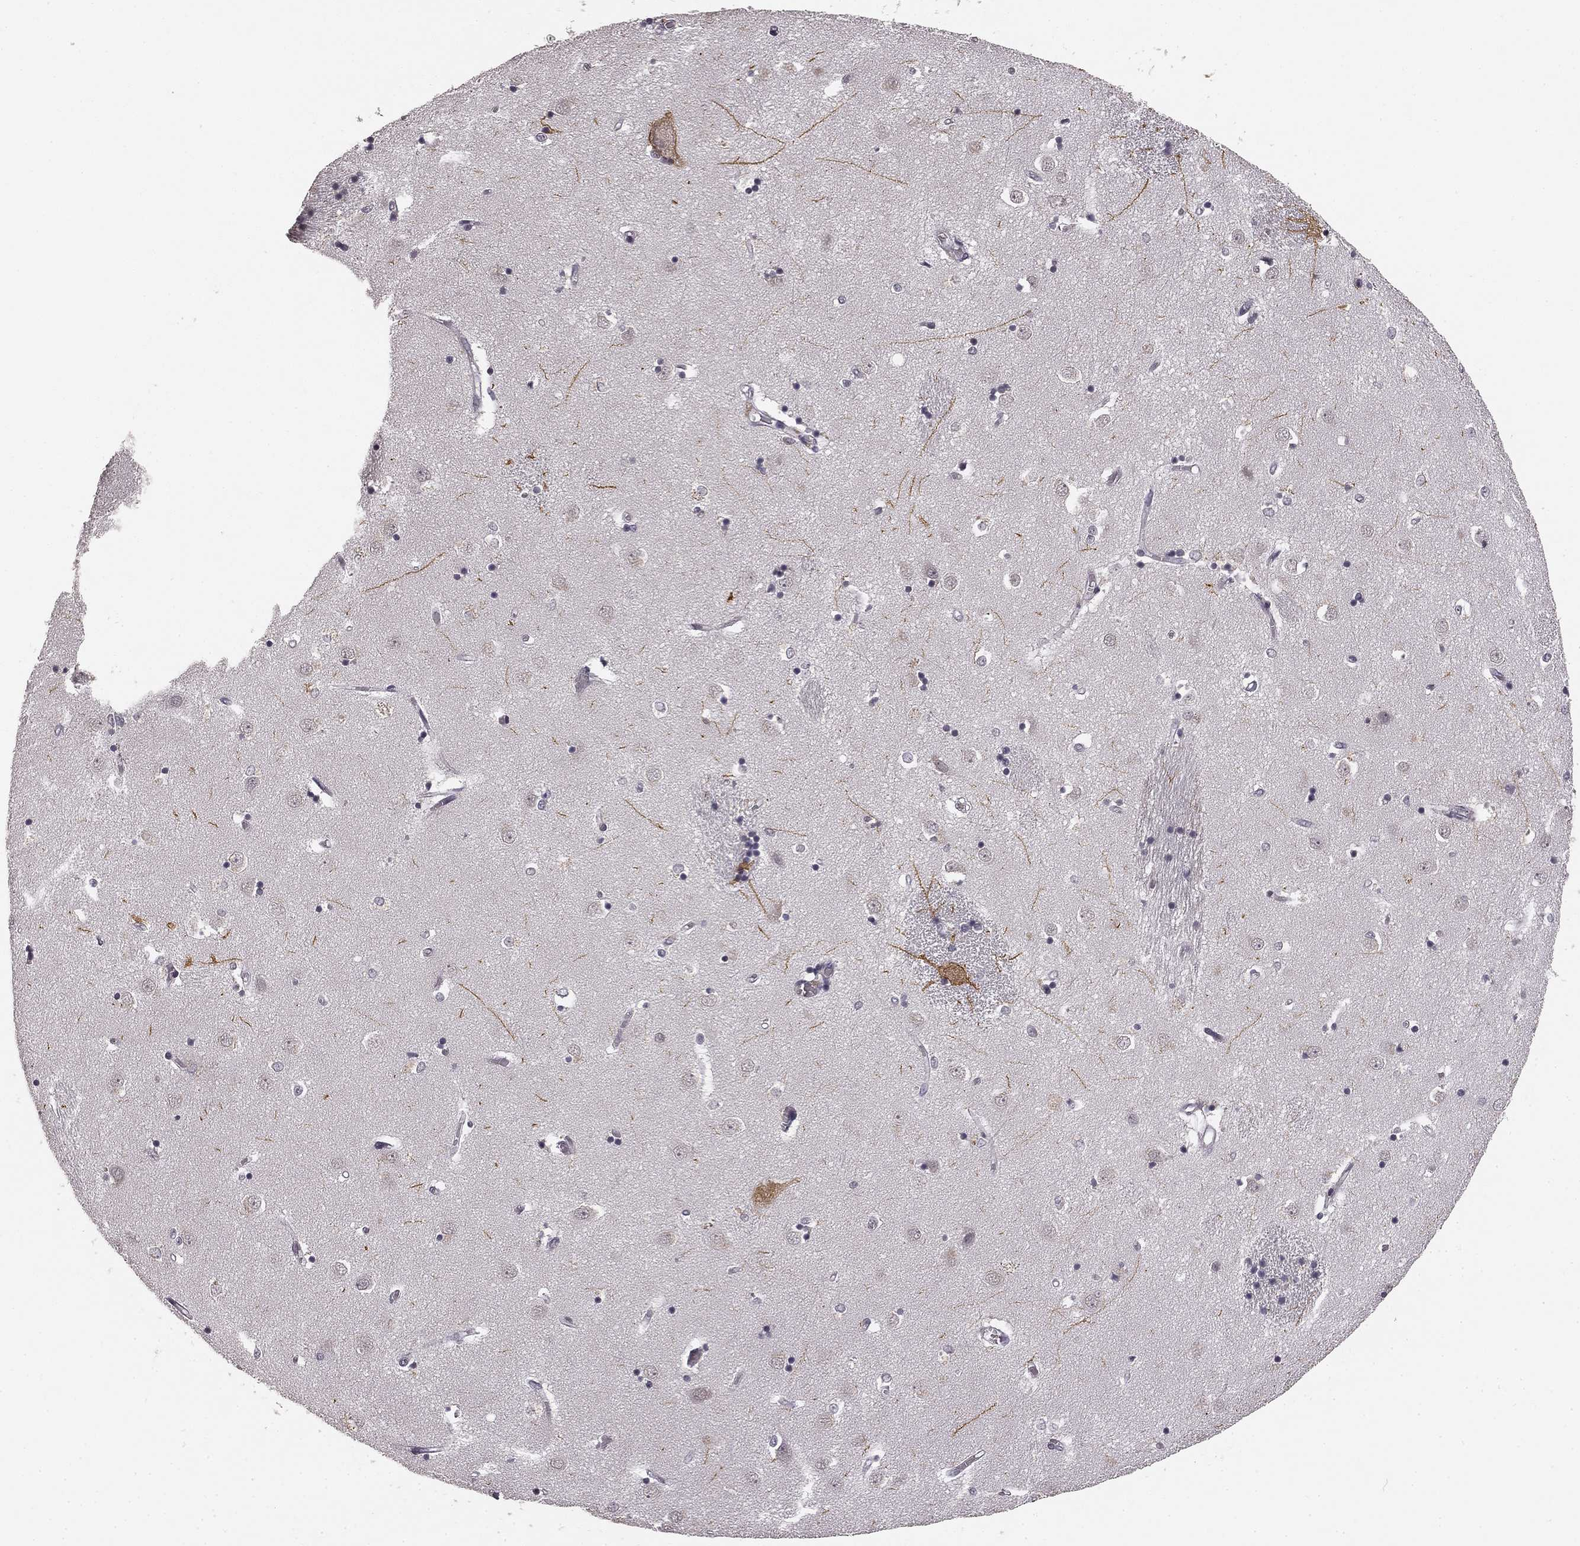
{"staining": {"intensity": "negative", "quantity": "none", "location": "none"}, "tissue": "caudate", "cell_type": "Glial cells", "image_type": "normal", "snomed": [{"axis": "morphology", "description": "Normal tissue, NOS"}, {"axis": "topography", "description": "Lateral ventricle wall"}], "caption": "This is an immunohistochemistry image of normal human caudate. There is no expression in glial cells.", "gene": "HCN4", "patient": {"sex": "male", "age": 54}}